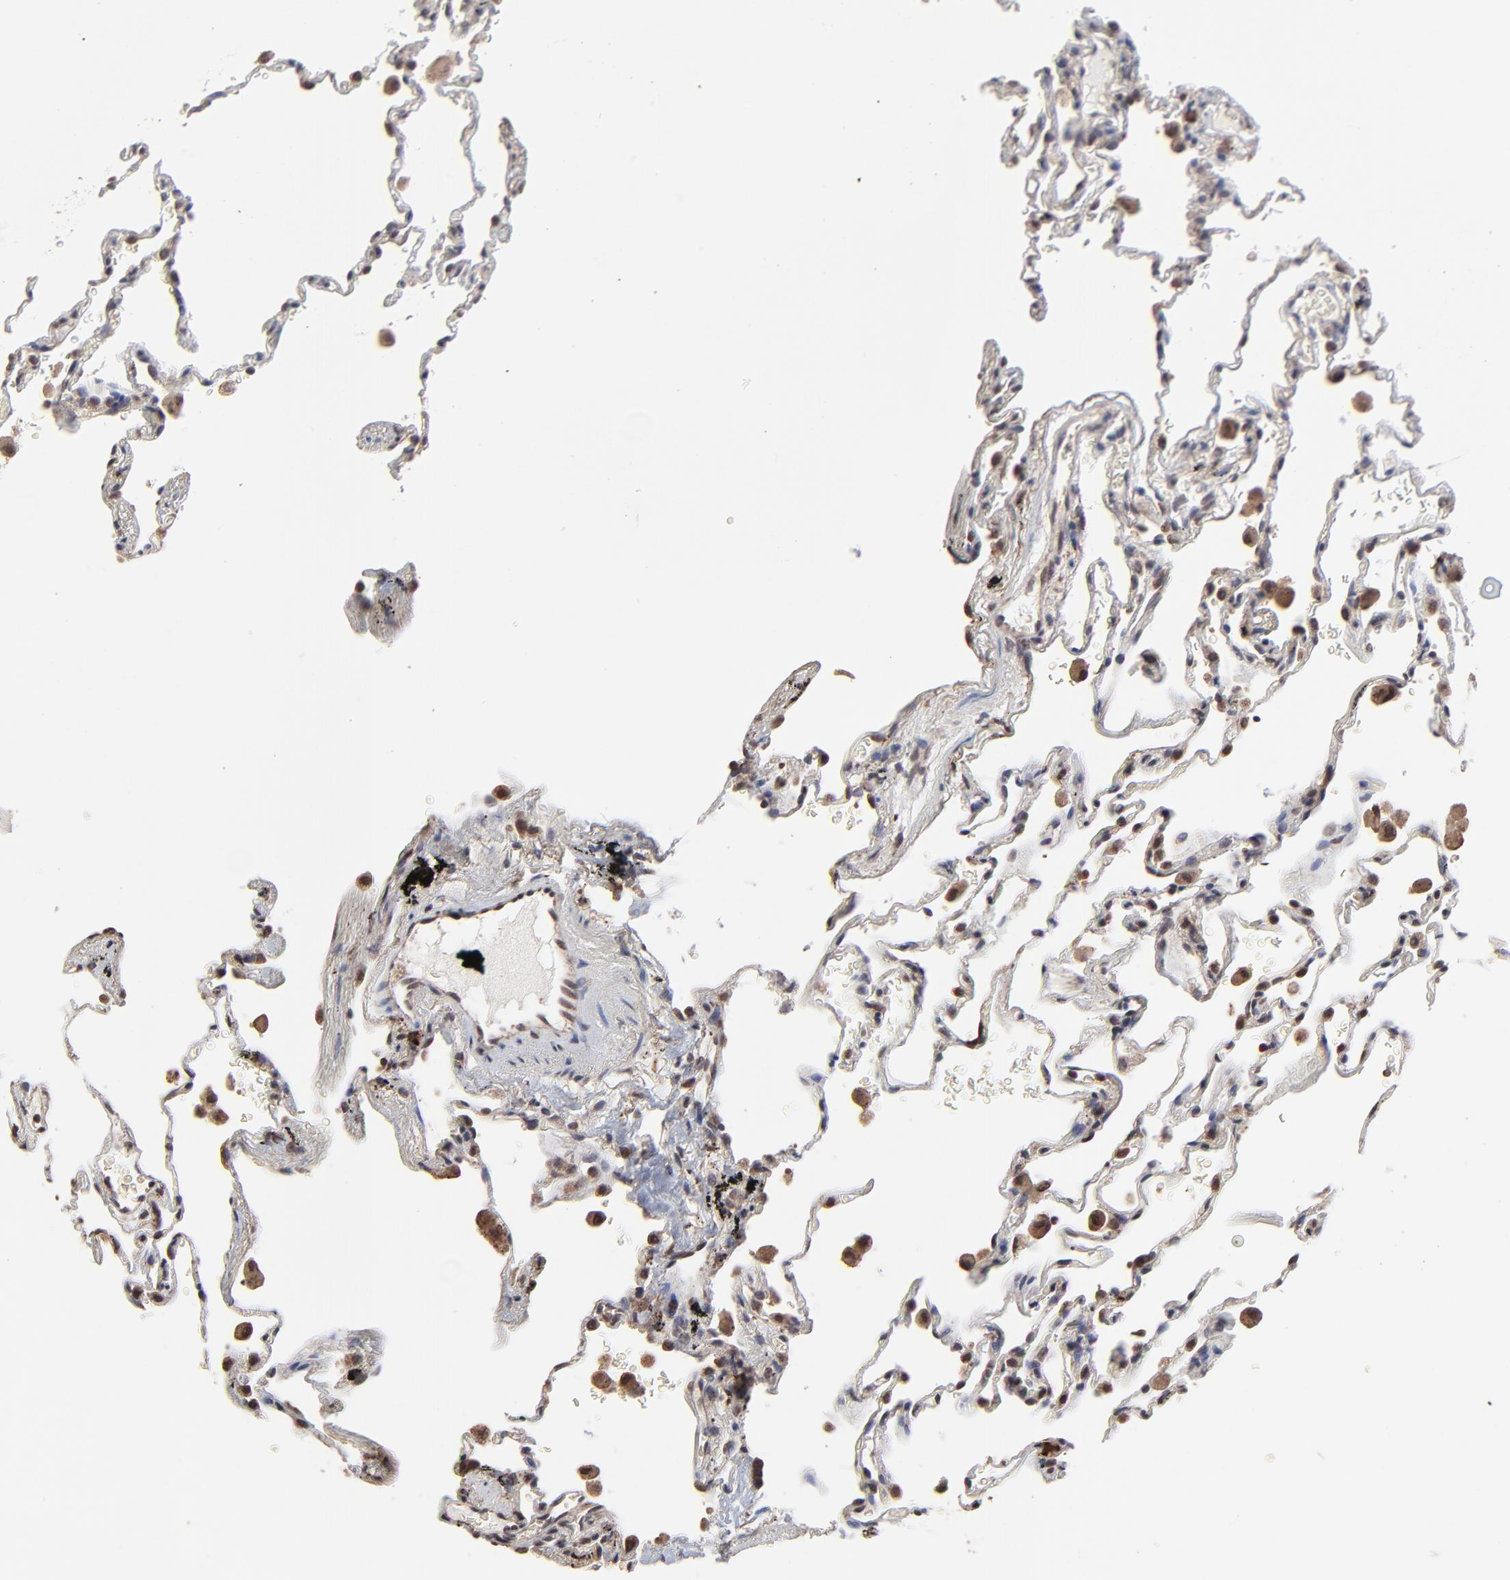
{"staining": {"intensity": "weak", "quantity": ">75%", "location": "cytoplasmic/membranous"}, "tissue": "lung", "cell_type": "Alveolar cells", "image_type": "normal", "snomed": [{"axis": "morphology", "description": "Normal tissue, NOS"}, {"axis": "morphology", "description": "Inflammation, NOS"}, {"axis": "topography", "description": "Lung"}], "caption": "Lung stained with DAB immunohistochemistry (IHC) exhibits low levels of weak cytoplasmic/membranous positivity in about >75% of alveolar cells. (brown staining indicates protein expression, while blue staining denotes nuclei).", "gene": "CHM", "patient": {"sex": "male", "age": 69}}